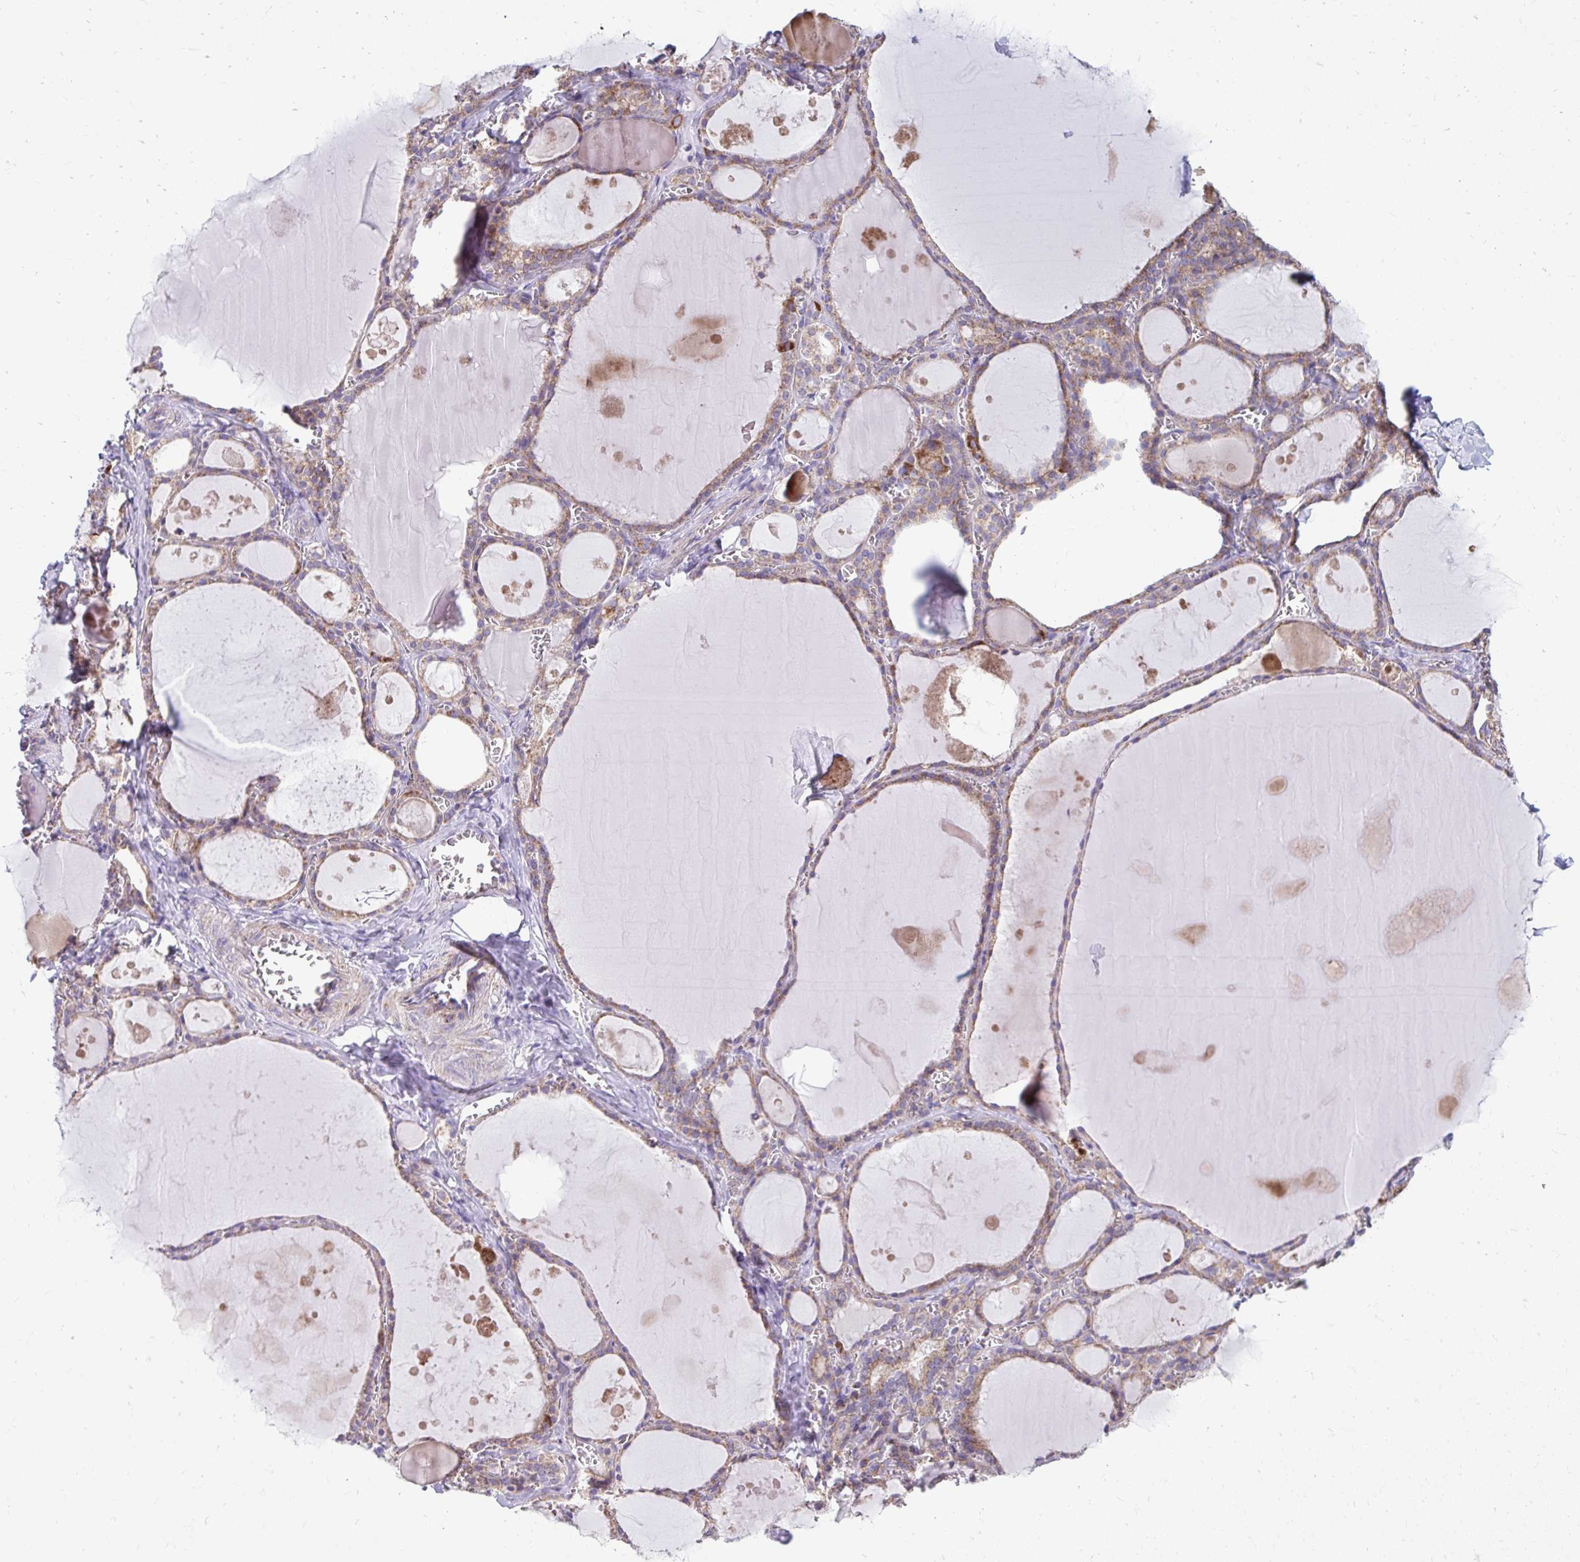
{"staining": {"intensity": "moderate", "quantity": ">75%", "location": "cytoplasmic/membranous"}, "tissue": "thyroid gland", "cell_type": "Glandular cells", "image_type": "normal", "snomed": [{"axis": "morphology", "description": "Normal tissue, NOS"}, {"axis": "topography", "description": "Thyroid gland"}], "caption": "Immunohistochemistry (DAB (3,3'-diaminobenzidine)) staining of unremarkable human thyroid gland shows moderate cytoplasmic/membranous protein expression in approximately >75% of glandular cells.", "gene": "LINGO4", "patient": {"sex": "male", "age": 56}}